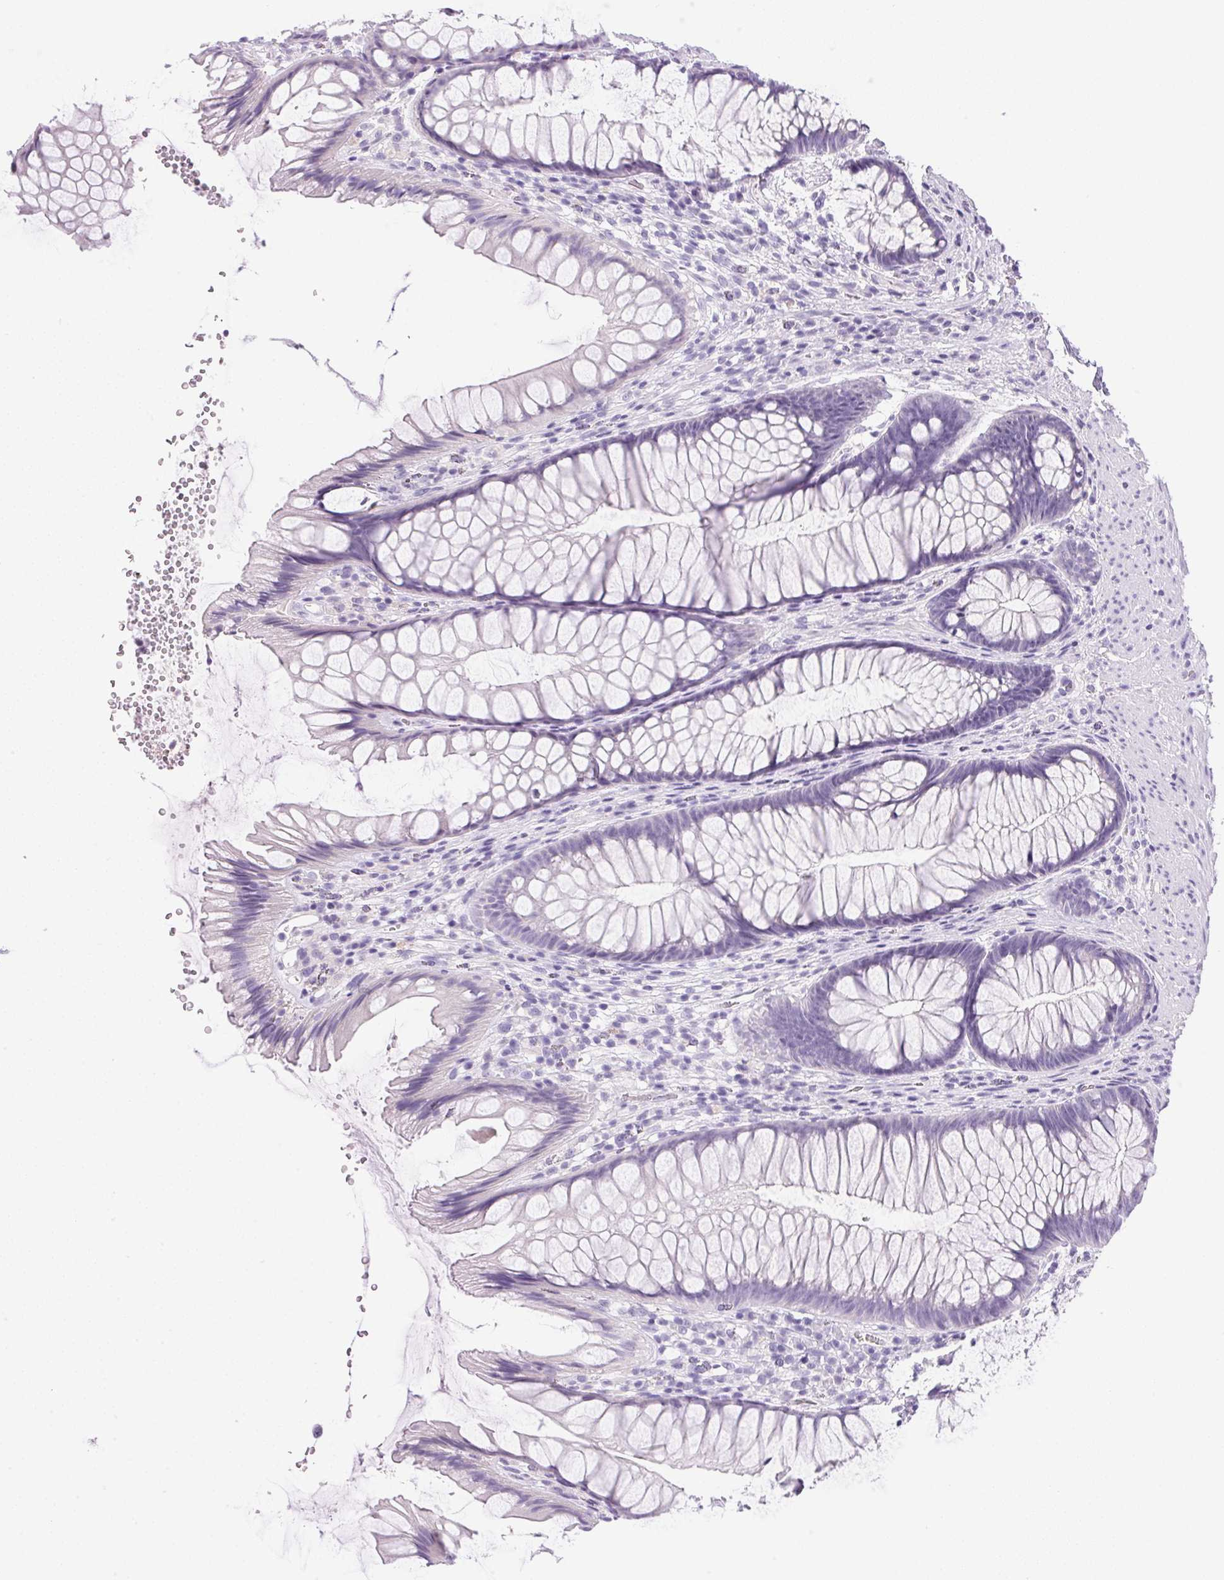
{"staining": {"intensity": "negative", "quantity": "none", "location": "none"}, "tissue": "rectum", "cell_type": "Glandular cells", "image_type": "normal", "snomed": [{"axis": "morphology", "description": "Normal tissue, NOS"}, {"axis": "topography", "description": "Rectum"}], "caption": "Protein analysis of unremarkable rectum reveals no significant staining in glandular cells.", "gene": "ATP6V0A4", "patient": {"sex": "male", "age": 53}}